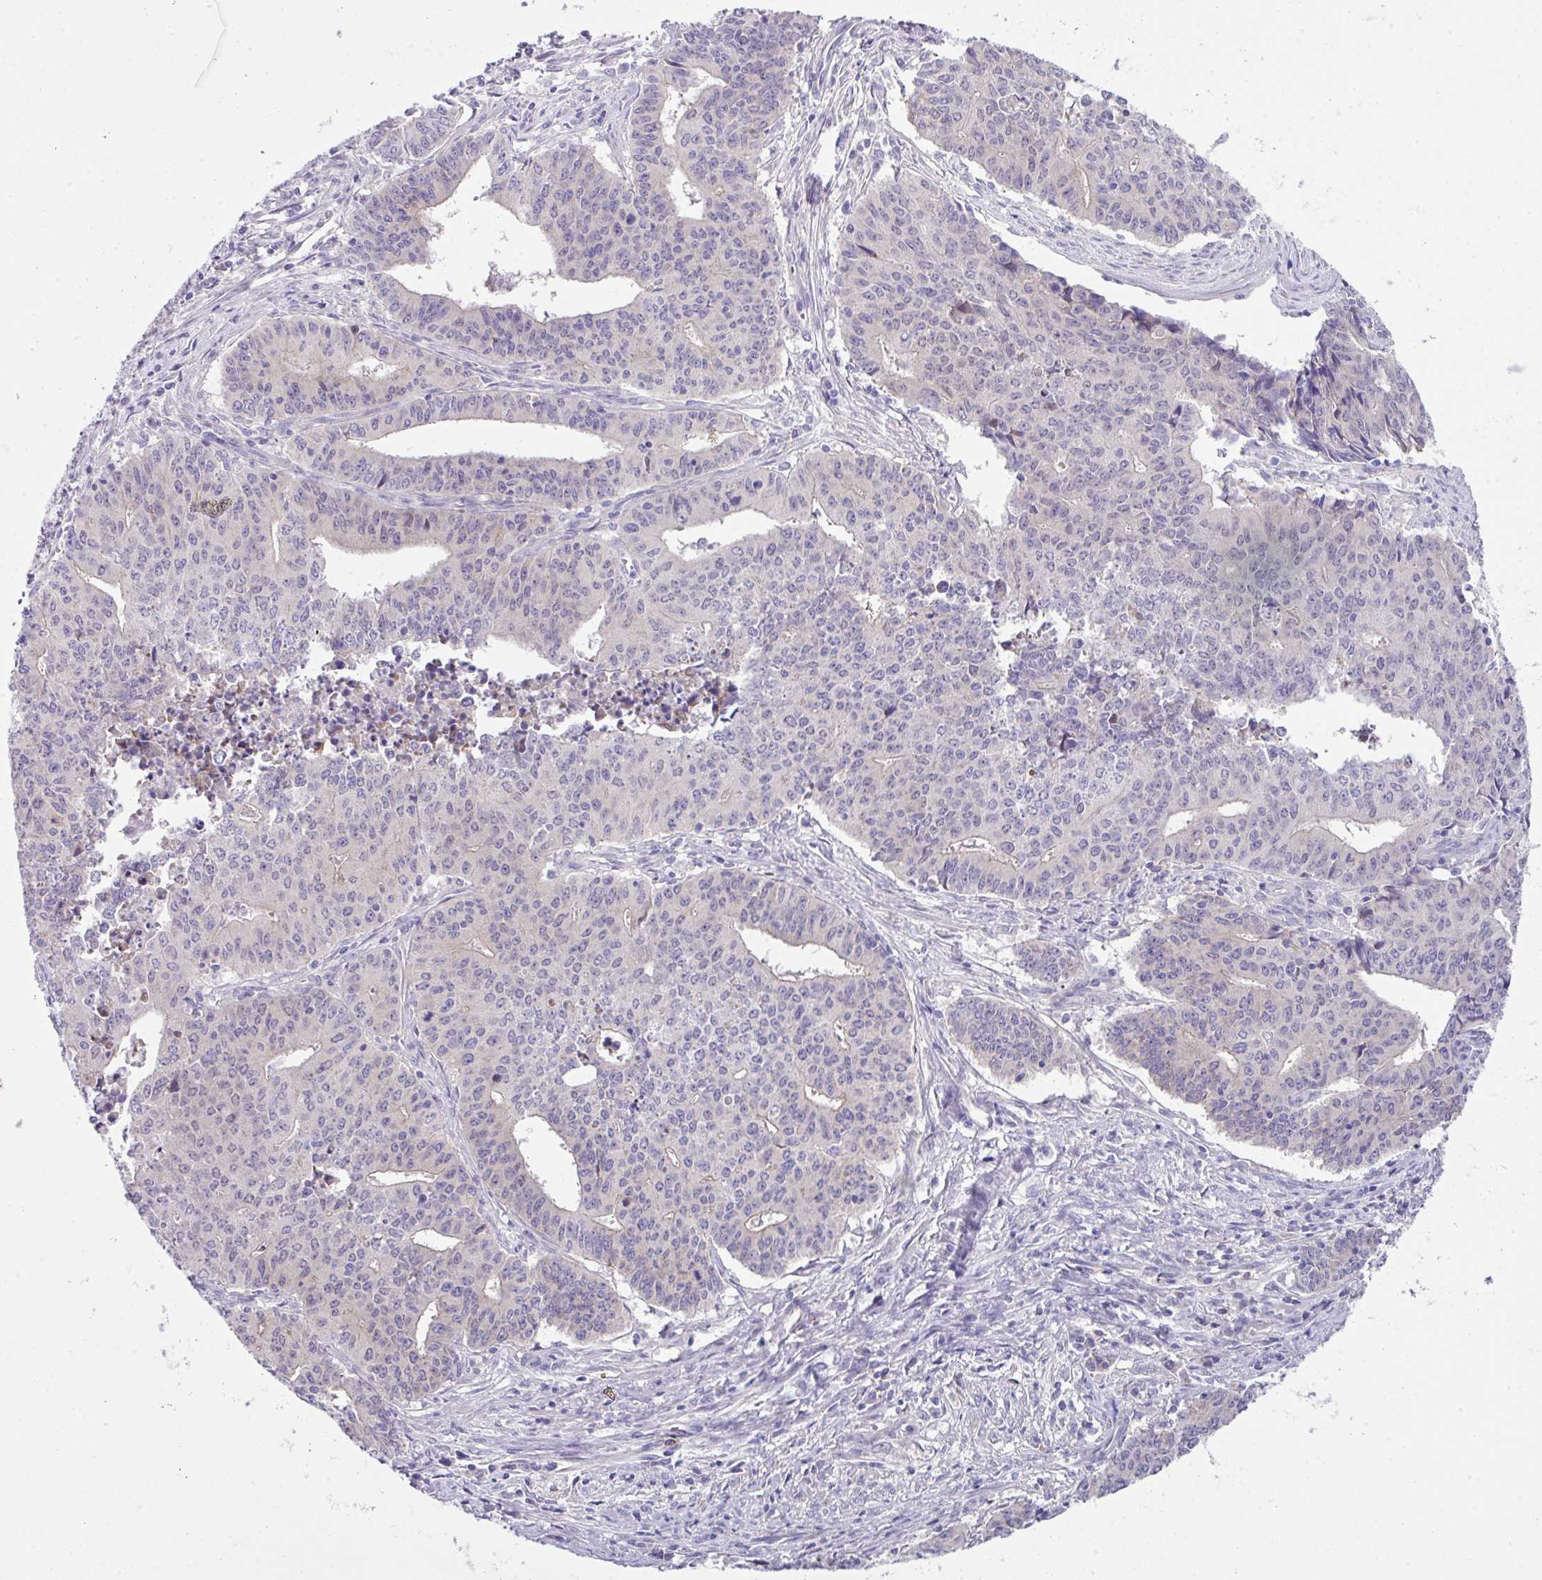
{"staining": {"intensity": "negative", "quantity": "none", "location": "none"}, "tissue": "endometrial cancer", "cell_type": "Tumor cells", "image_type": "cancer", "snomed": [{"axis": "morphology", "description": "Adenocarcinoma, NOS"}, {"axis": "topography", "description": "Endometrium"}], "caption": "A histopathology image of endometrial cancer stained for a protein displays no brown staining in tumor cells.", "gene": "DNAL1", "patient": {"sex": "female", "age": 59}}